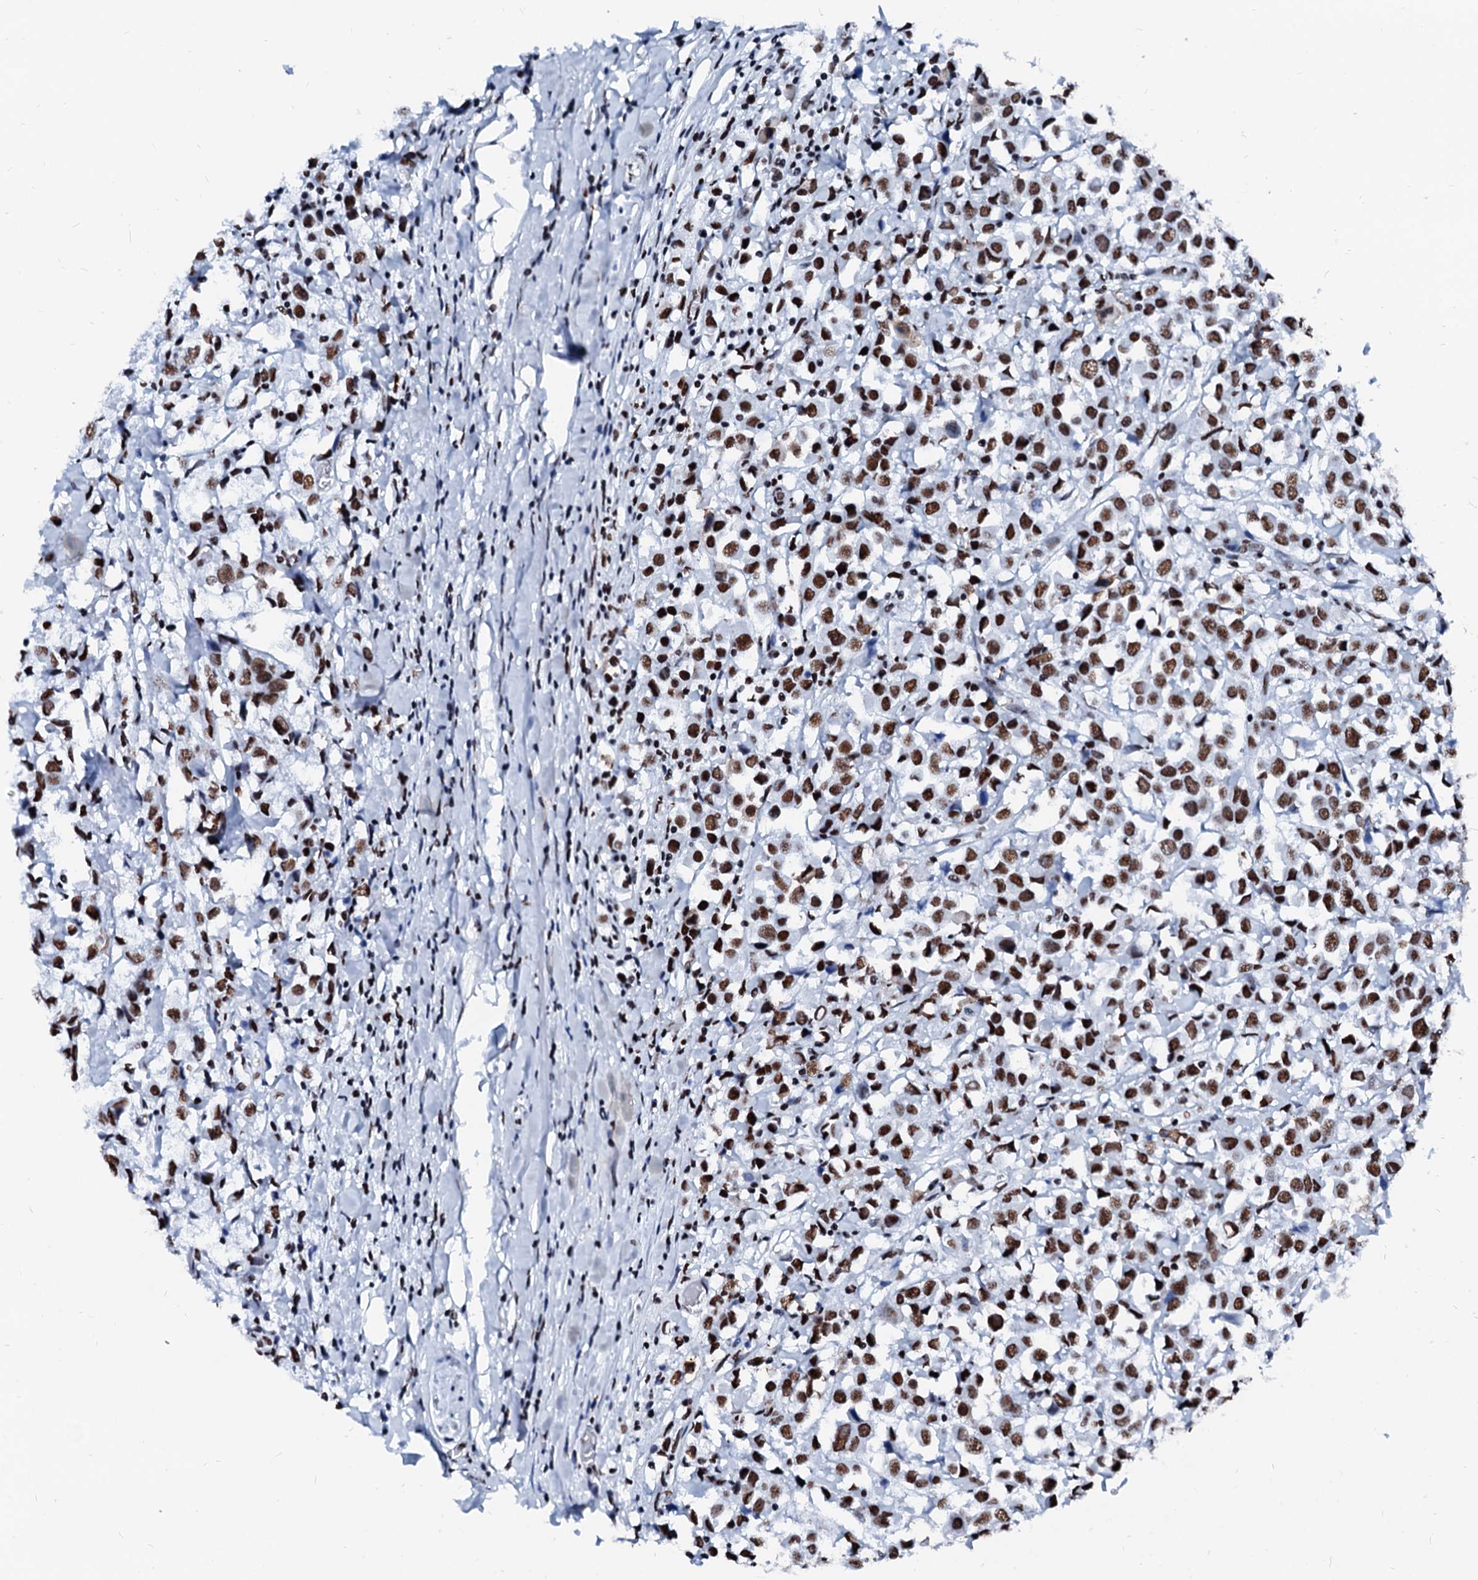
{"staining": {"intensity": "moderate", "quantity": ">75%", "location": "nuclear"}, "tissue": "breast cancer", "cell_type": "Tumor cells", "image_type": "cancer", "snomed": [{"axis": "morphology", "description": "Duct carcinoma"}, {"axis": "topography", "description": "Breast"}], "caption": "A medium amount of moderate nuclear staining is present in approximately >75% of tumor cells in invasive ductal carcinoma (breast) tissue. Immunohistochemistry (ihc) stains the protein of interest in brown and the nuclei are stained blue.", "gene": "RALY", "patient": {"sex": "female", "age": 61}}